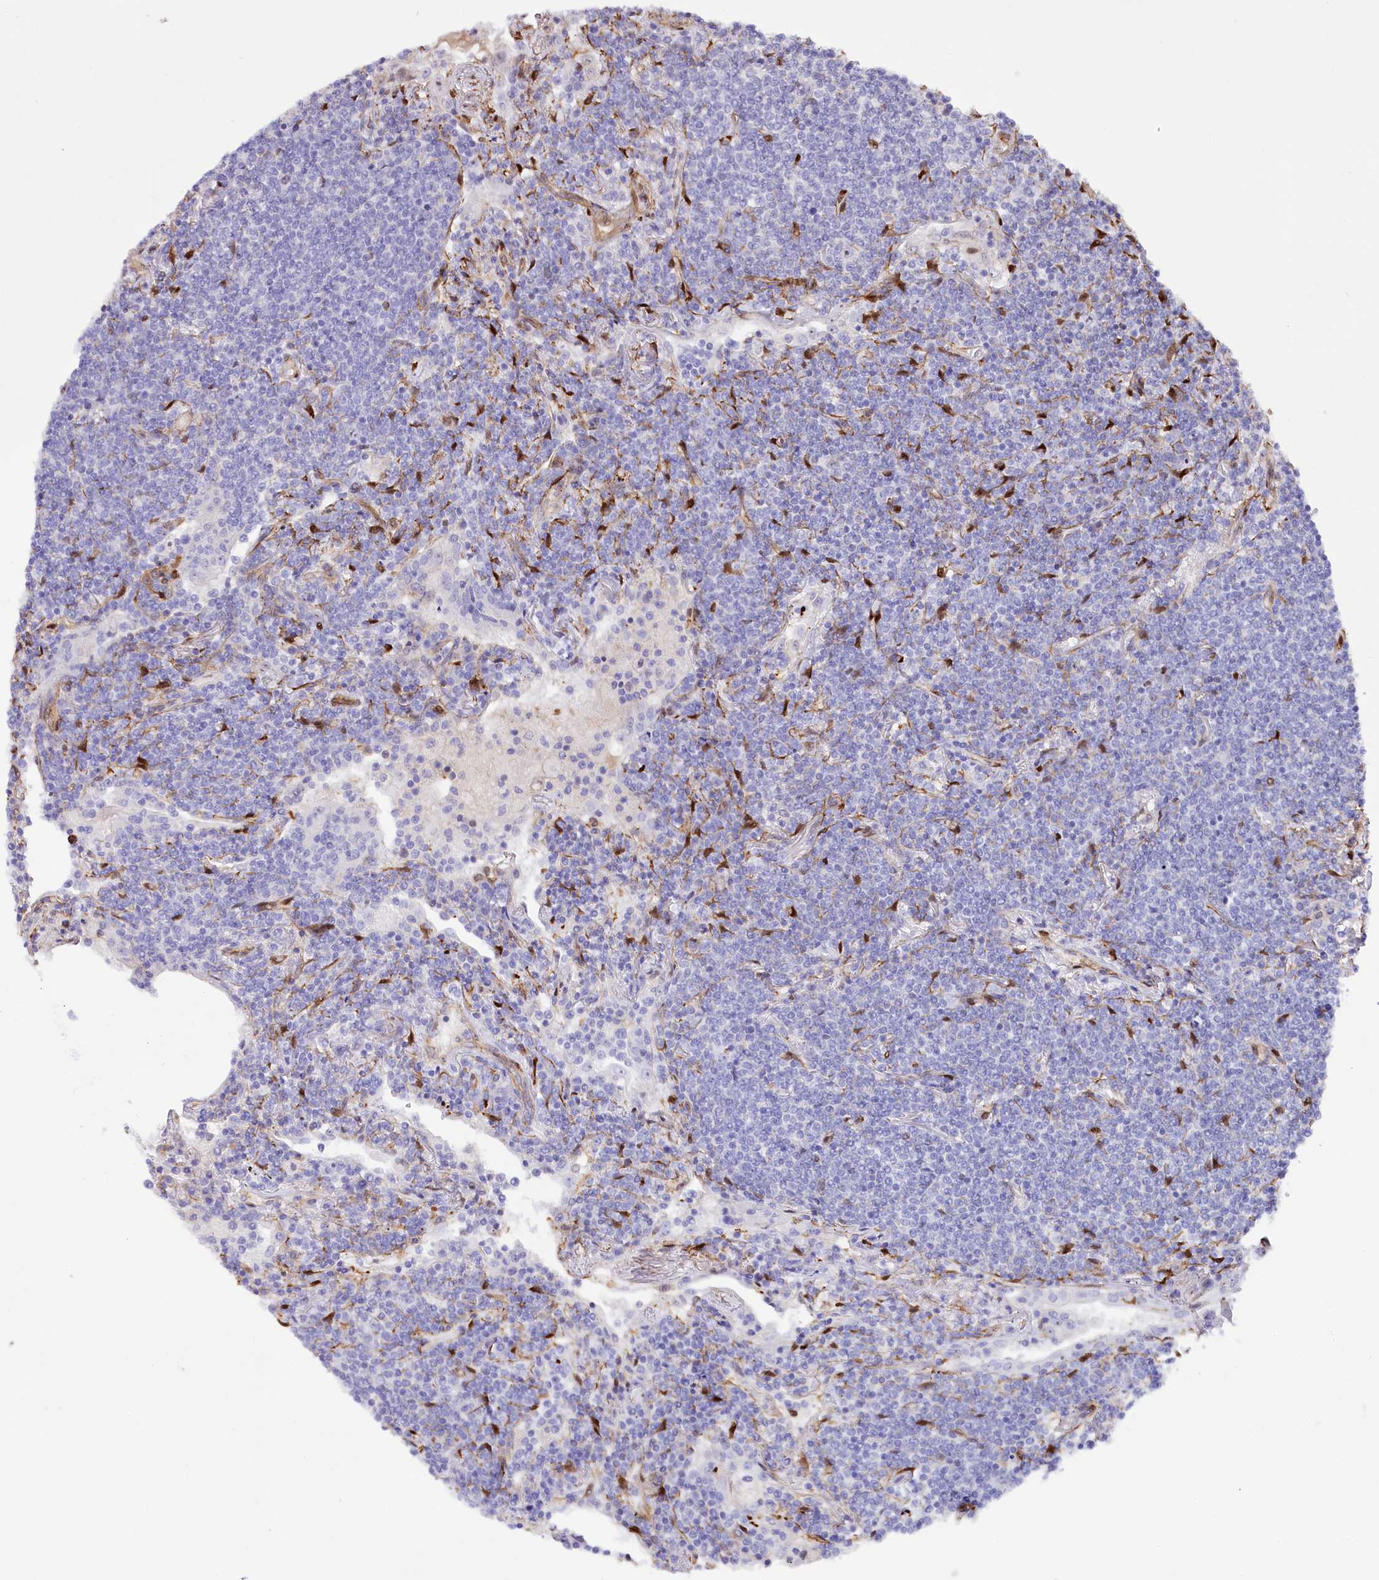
{"staining": {"intensity": "negative", "quantity": "none", "location": "none"}, "tissue": "lymphoma", "cell_type": "Tumor cells", "image_type": "cancer", "snomed": [{"axis": "morphology", "description": "Malignant lymphoma, non-Hodgkin's type, Low grade"}, {"axis": "topography", "description": "Lung"}], "caption": "Immunohistochemistry histopathology image of human lymphoma stained for a protein (brown), which exhibits no expression in tumor cells. The staining was performed using DAB (3,3'-diaminobenzidine) to visualize the protein expression in brown, while the nuclei were stained in blue with hematoxylin (Magnification: 20x).", "gene": "PTMS", "patient": {"sex": "female", "age": 71}}